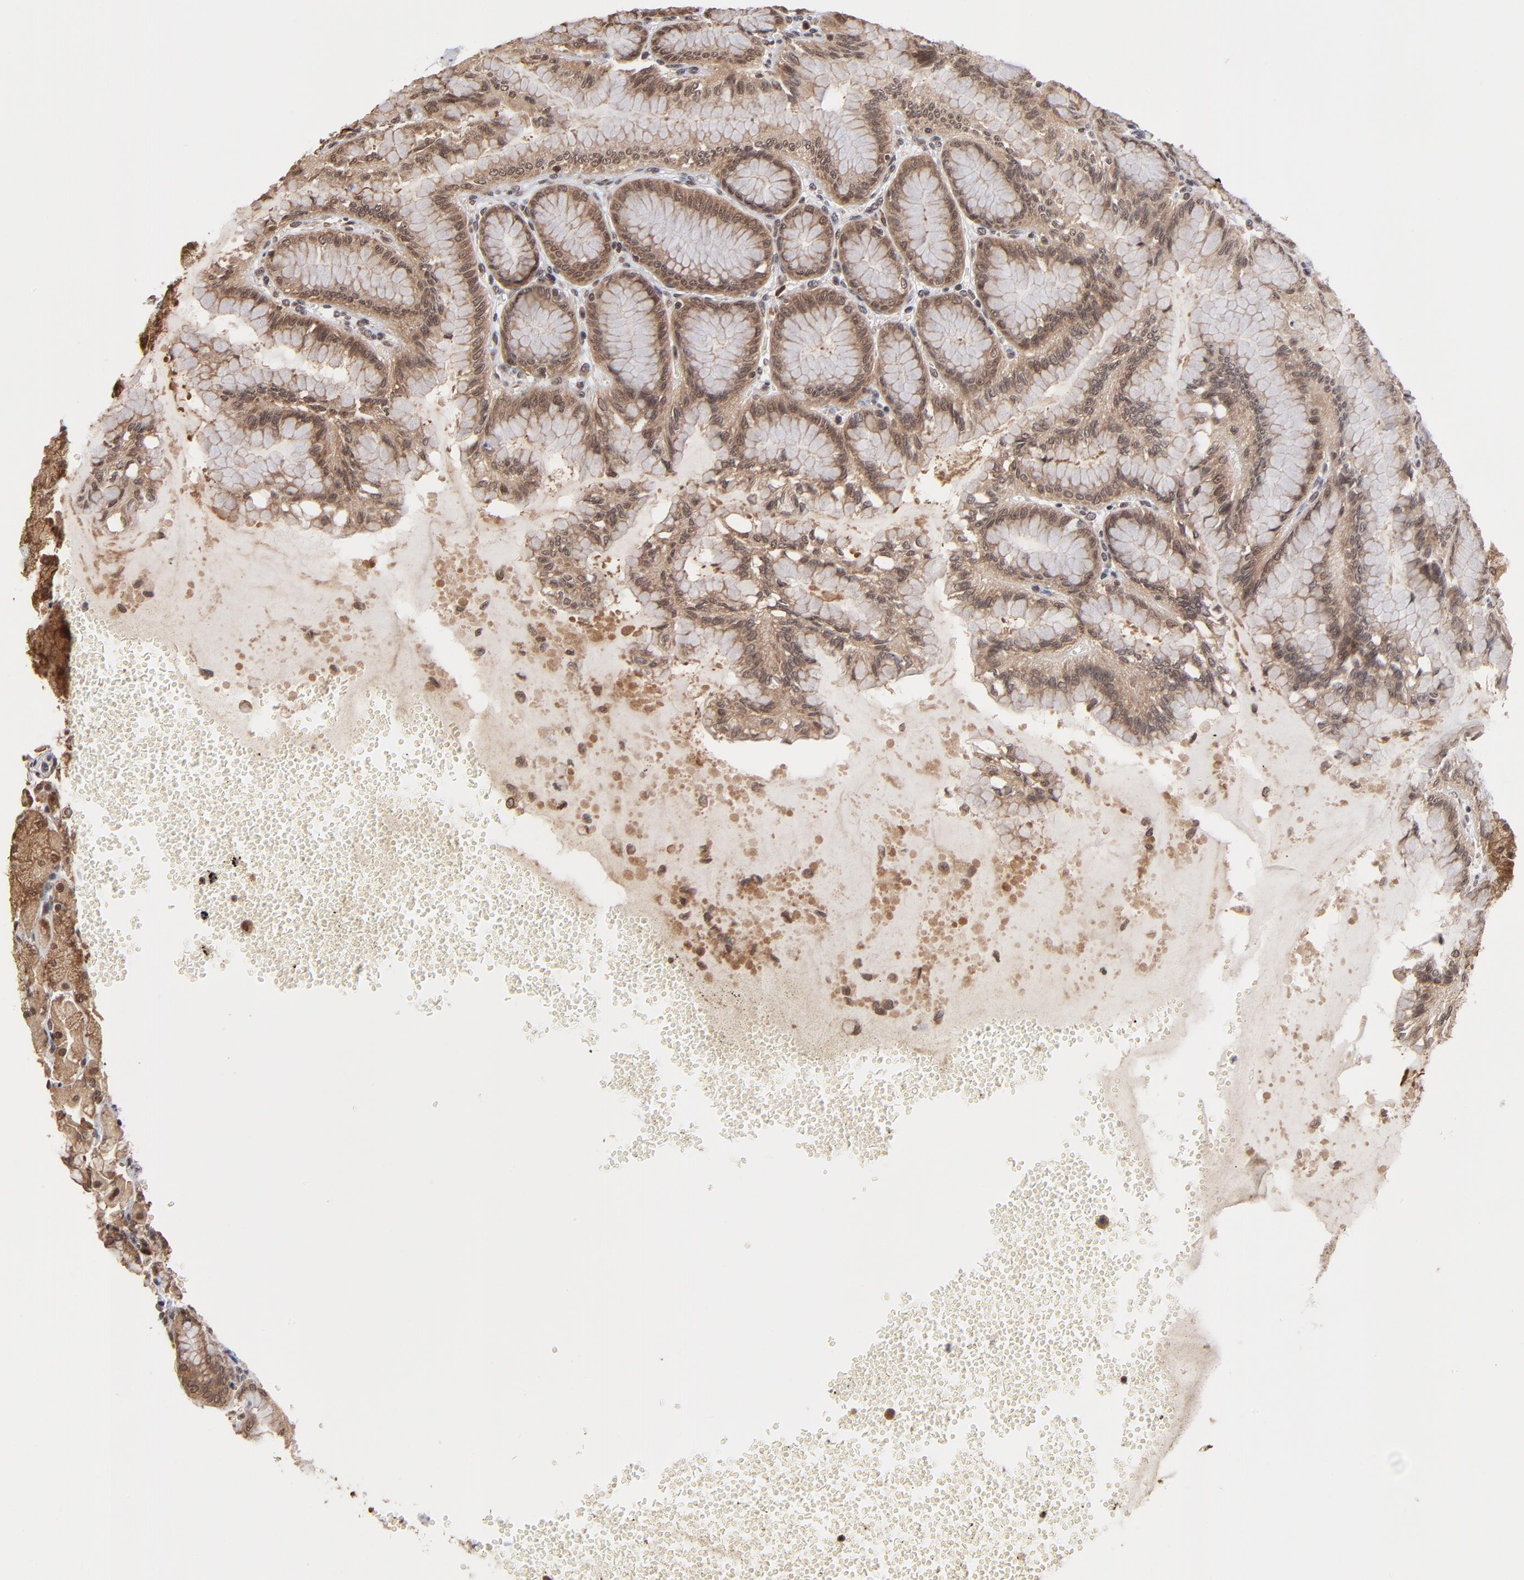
{"staining": {"intensity": "moderate", "quantity": ">75%", "location": "cytoplasmic/membranous,nuclear"}, "tissue": "stomach", "cell_type": "Glandular cells", "image_type": "normal", "snomed": [{"axis": "morphology", "description": "Normal tissue, NOS"}, {"axis": "topography", "description": "Stomach"}, {"axis": "topography", "description": "Stomach, lower"}], "caption": "Moderate cytoplasmic/membranous,nuclear expression is appreciated in about >75% of glandular cells in normal stomach.", "gene": "BRPF1", "patient": {"sex": "male", "age": 76}}